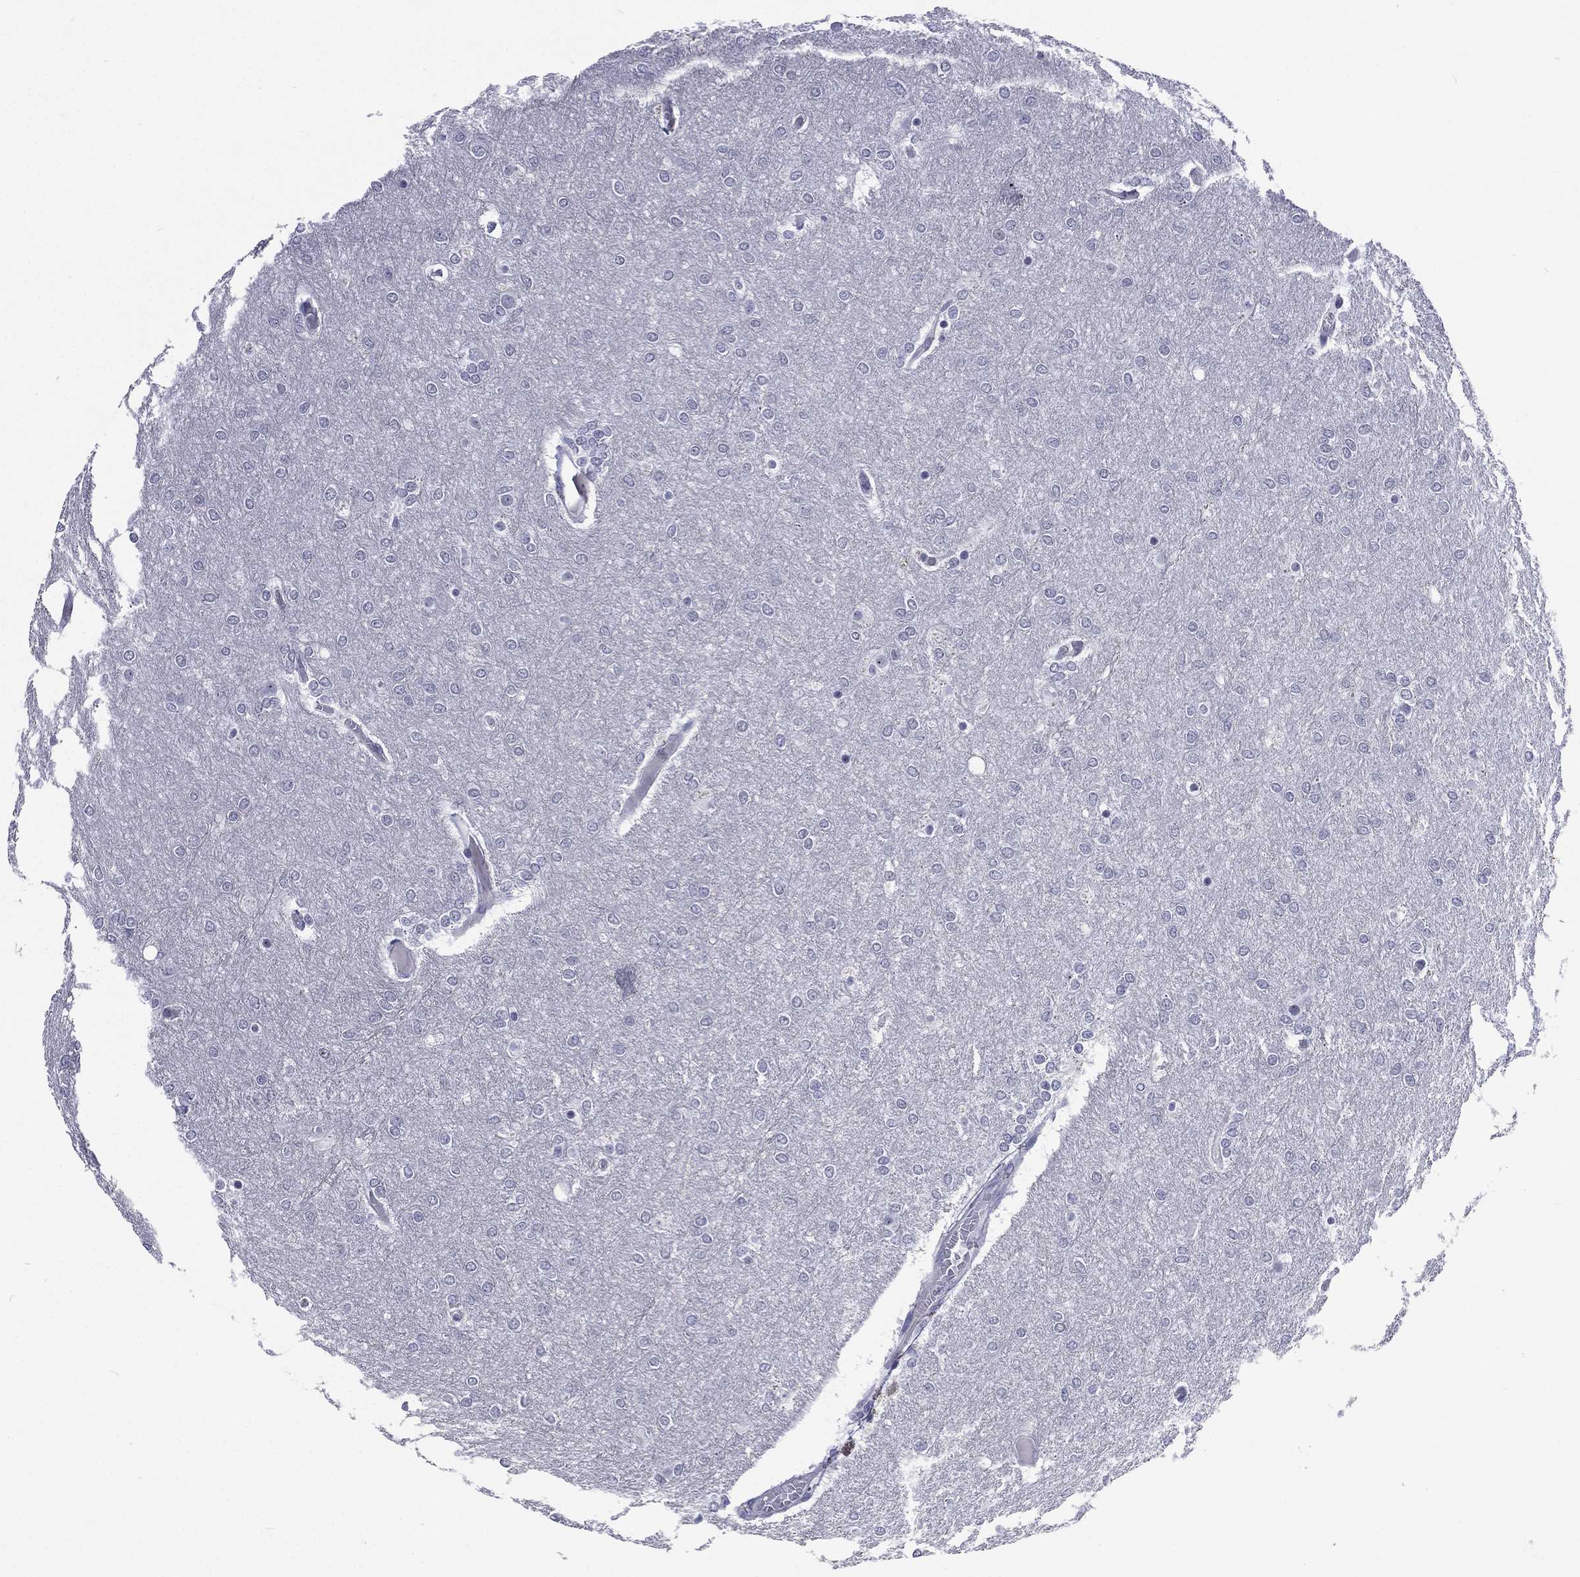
{"staining": {"intensity": "negative", "quantity": "none", "location": "none"}, "tissue": "glioma", "cell_type": "Tumor cells", "image_type": "cancer", "snomed": [{"axis": "morphology", "description": "Glioma, malignant, High grade"}, {"axis": "topography", "description": "Brain"}], "caption": "Immunohistochemistry photomicrograph of glioma stained for a protein (brown), which exhibits no staining in tumor cells. (DAB immunohistochemistry visualized using brightfield microscopy, high magnification).", "gene": "SSX1", "patient": {"sex": "female", "age": 61}}